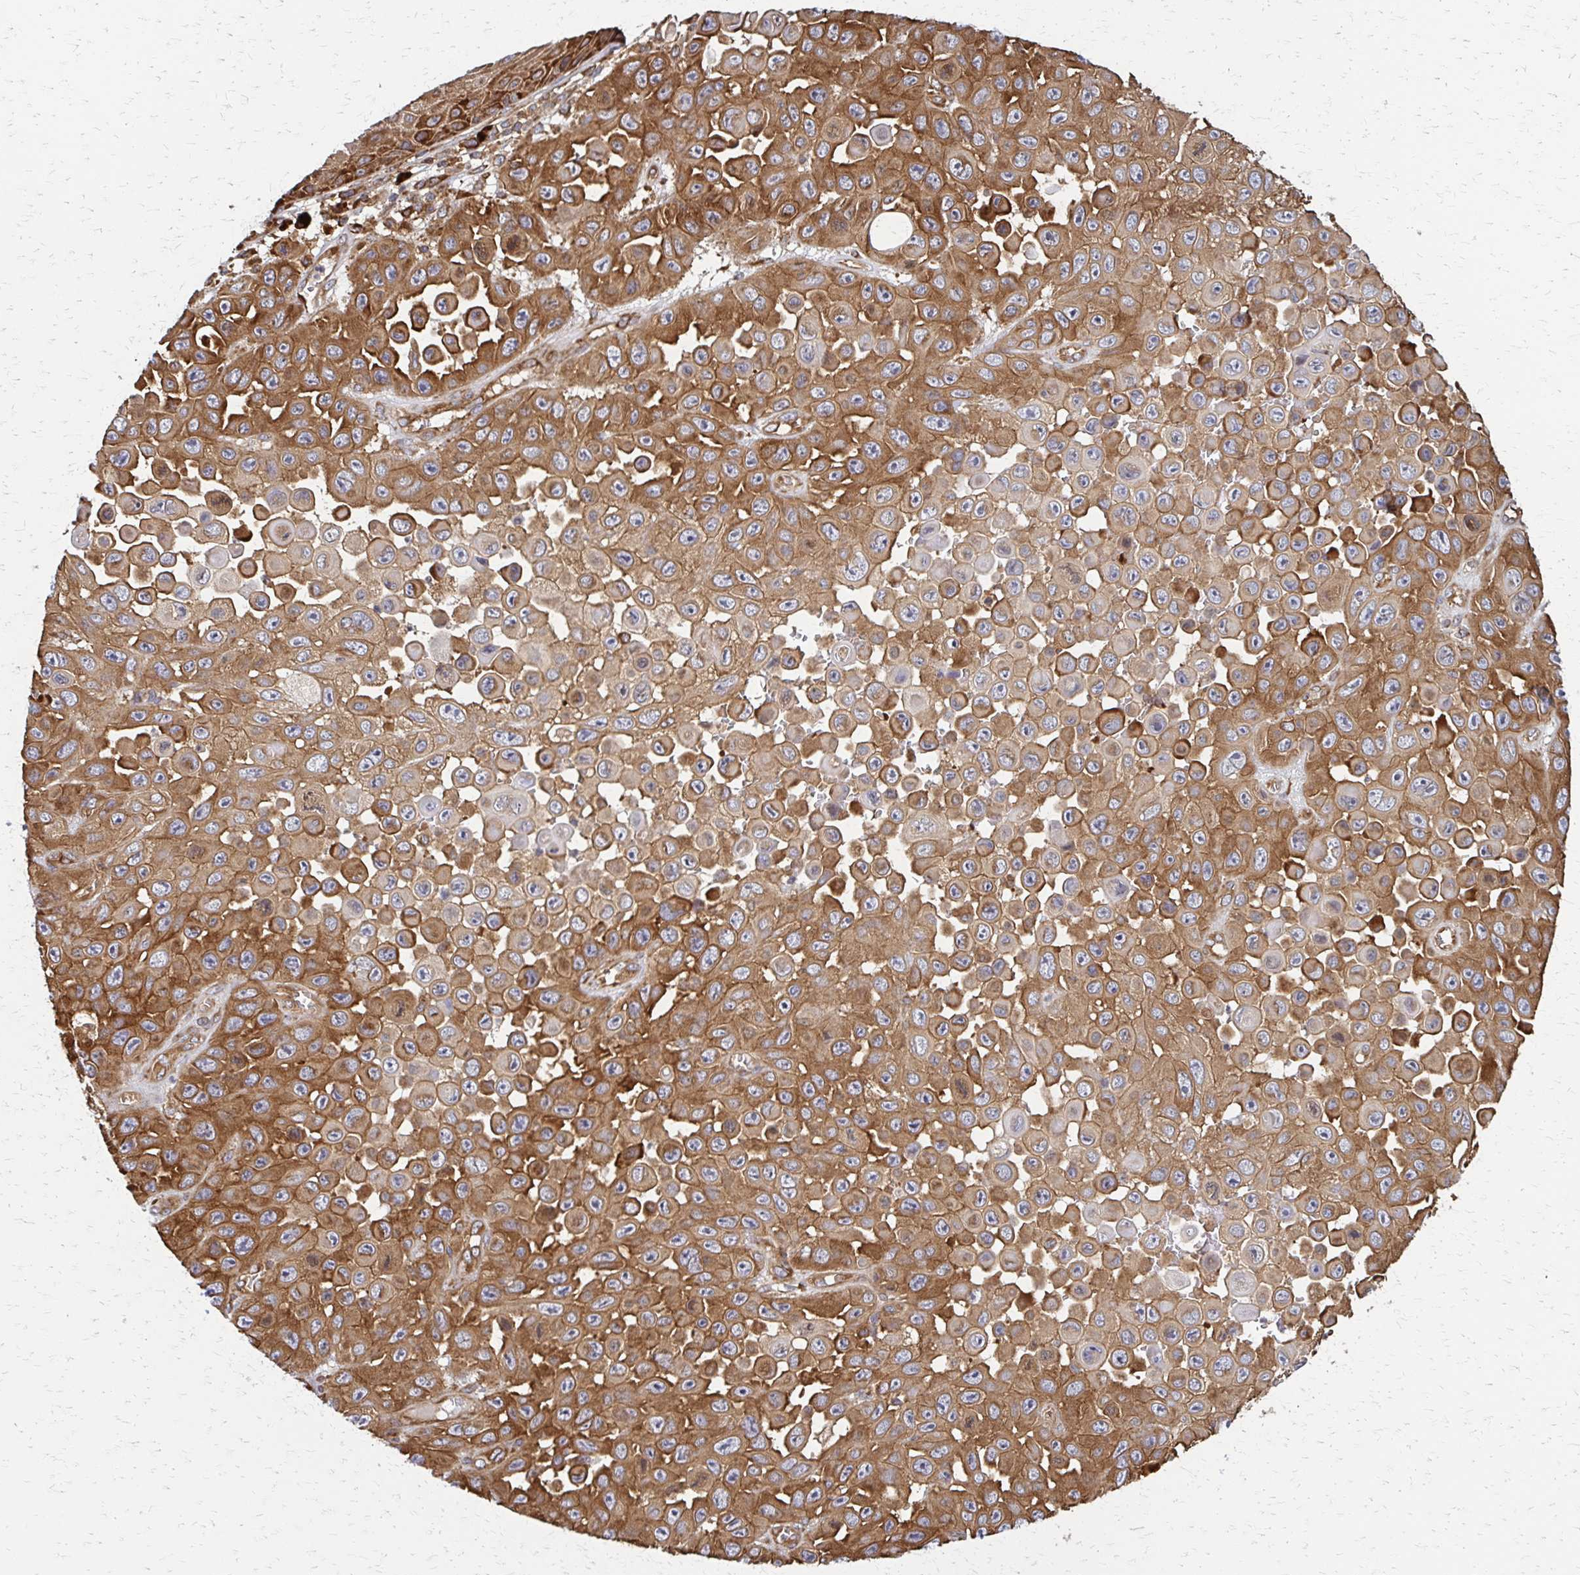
{"staining": {"intensity": "strong", "quantity": ">75%", "location": "cytoplasmic/membranous"}, "tissue": "skin cancer", "cell_type": "Tumor cells", "image_type": "cancer", "snomed": [{"axis": "morphology", "description": "Squamous cell carcinoma, NOS"}, {"axis": "topography", "description": "Skin"}], "caption": "Skin squamous cell carcinoma stained with a protein marker shows strong staining in tumor cells.", "gene": "EEF2", "patient": {"sex": "male", "age": 81}}